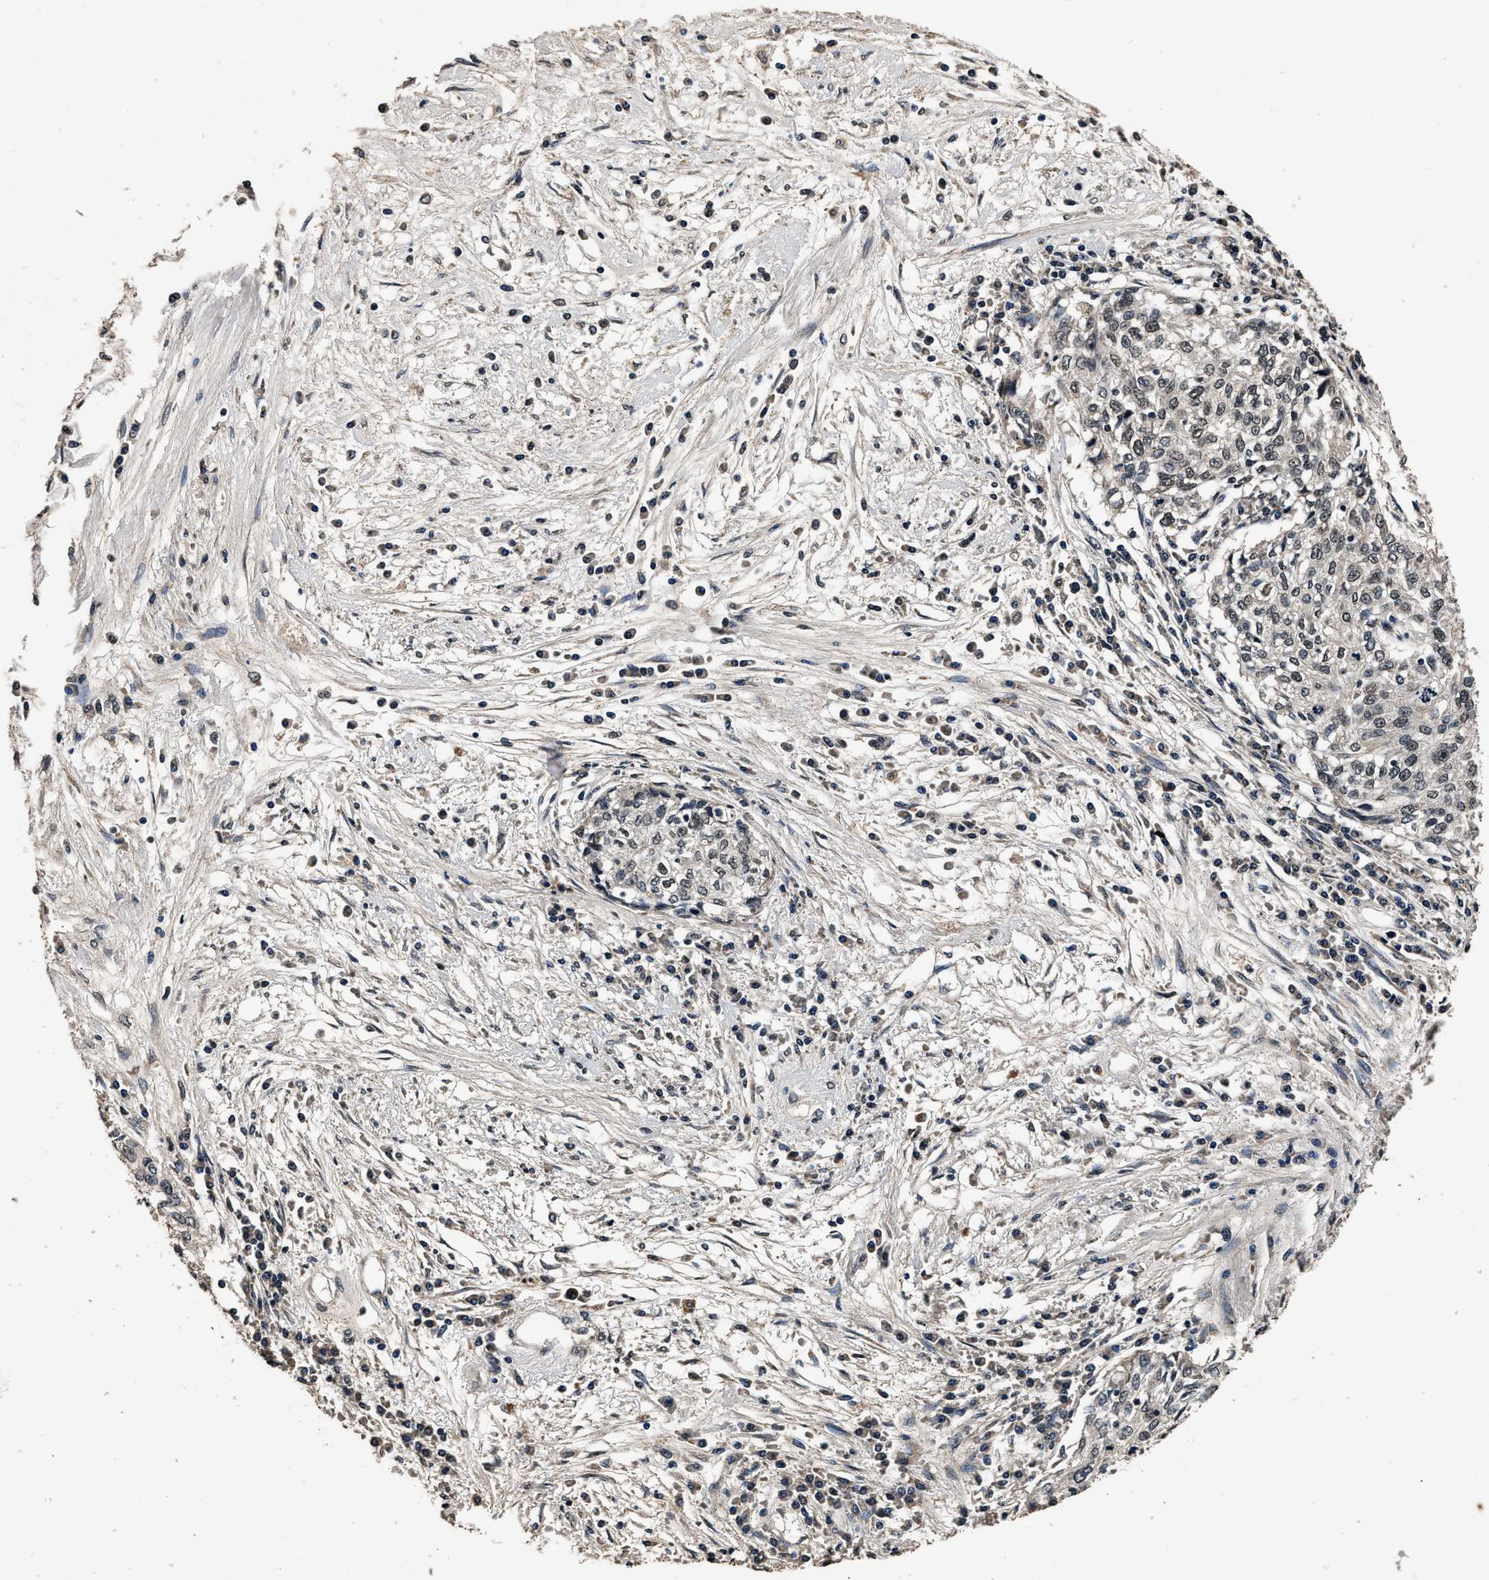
{"staining": {"intensity": "weak", "quantity": "<25%", "location": "nuclear"}, "tissue": "cervical cancer", "cell_type": "Tumor cells", "image_type": "cancer", "snomed": [{"axis": "morphology", "description": "Squamous cell carcinoma, NOS"}, {"axis": "topography", "description": "Cervix"}], "caption": "This is an immunohistochemistry (IHC) micrograph of human squamous cell carcinoma (cervical). There is no staining in tumor cells.", "gene": "CSTF1", "patient": {"sex": "female", "age": 57}}